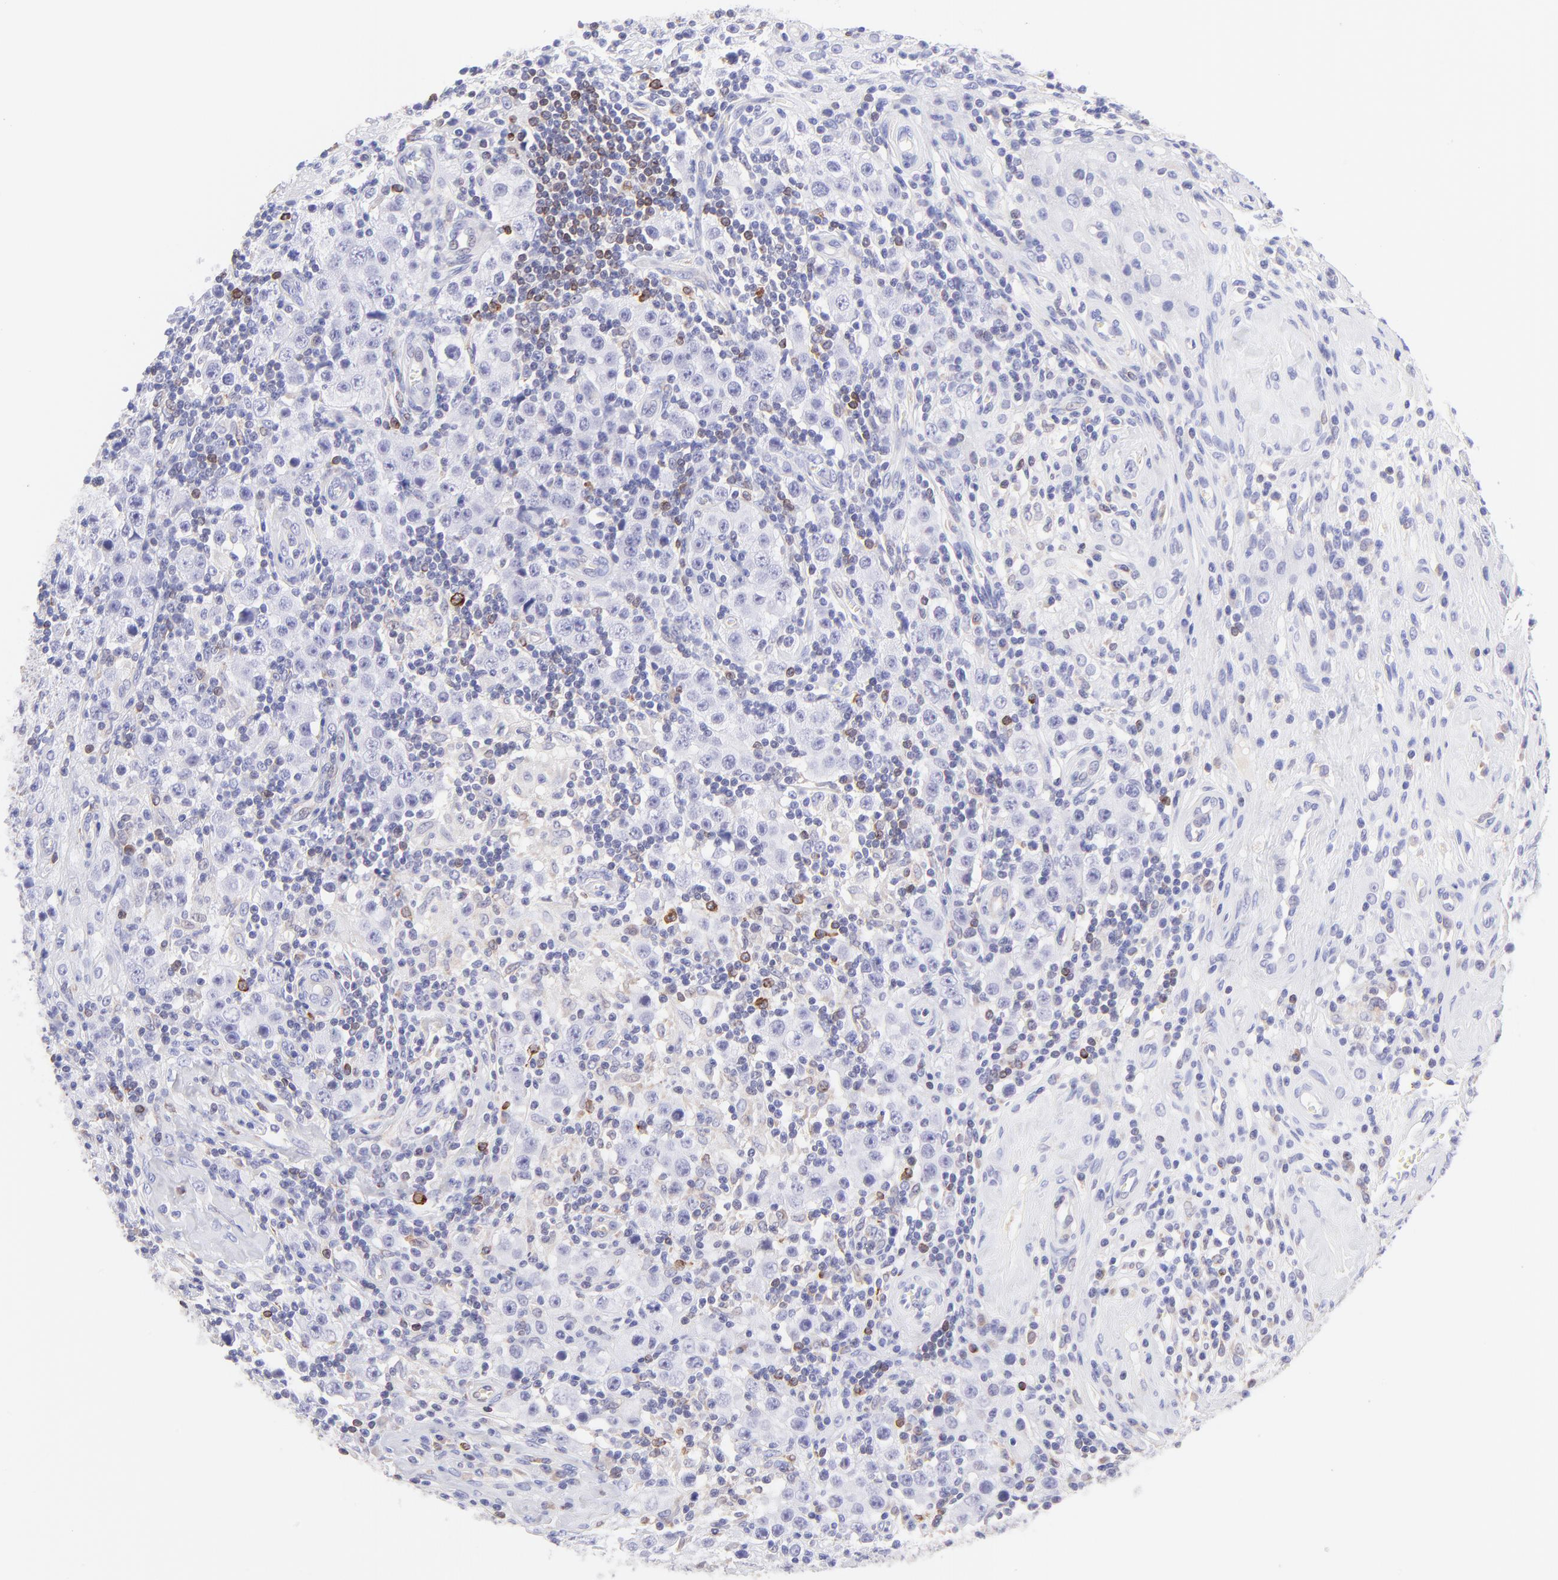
{"staining": {"intensity": "negative", "quantity": "none", "location": "none"}, "tissue": "testis cancer", "cell_type": "Tumor cells", "image_type": "cancer", "snomed": [{"axis": "morphology", "description": "Seminoma, NOS"}, {"axis": "topography", "description": "Testis"}], "caption": "Immunohistochemical staining of human testis seminoma displays no significant positivity in tumor cells. (Immunohistochemistry, brightfield microscopy, high magnification).", "gene": "IRAG2", "patient": {"sex": "male", "age": 32}}